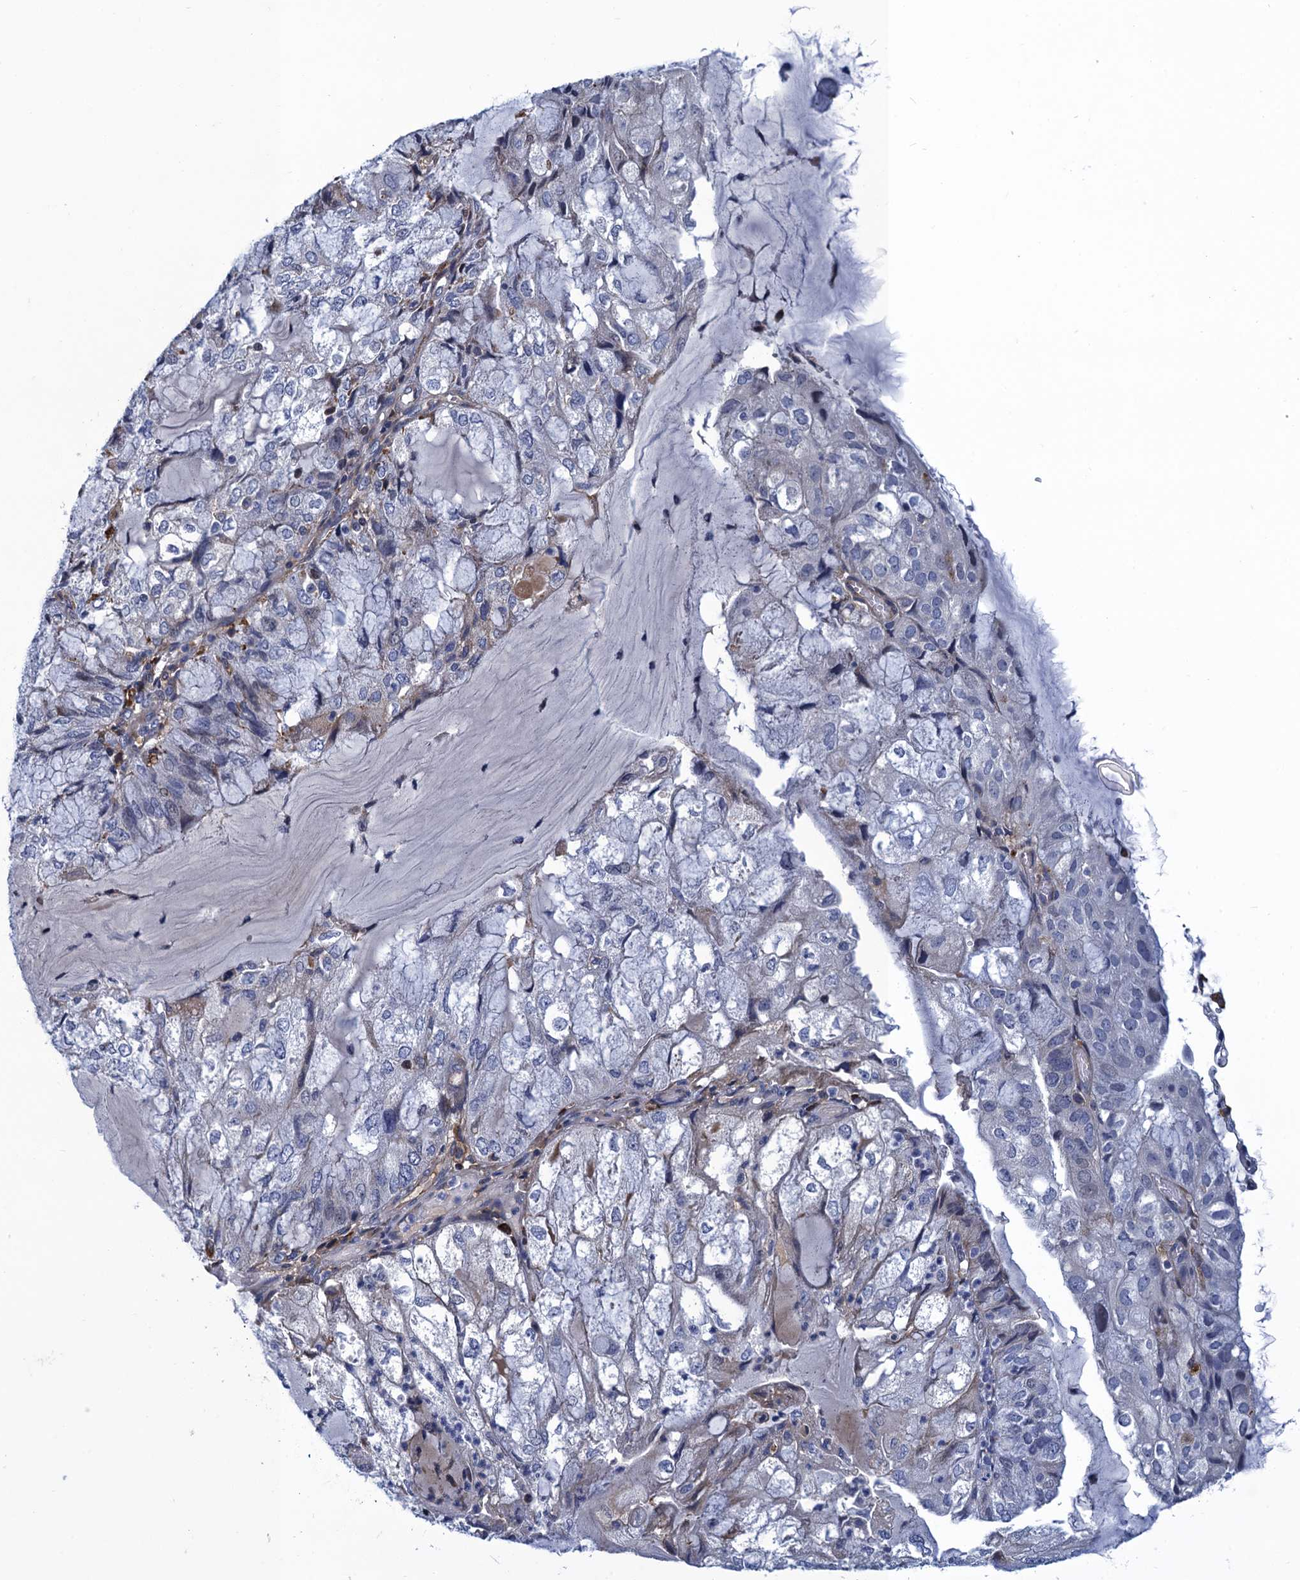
{"staining": {"intensity": "negative", "quantity": "none", "location": "none"}, "tissue": "endometrial cancer", "cell_type": "Tumor cells", "image_type": "cancer", "snomed": [{"axis": "morphology", "description": "Adenocarcinoma, NOS"}, {"axis": "topography", "description": "Endometrium"}], "caption": "Tumor cells show no significant staining in endometrial cancer.", "gene": "DNHD1", "patient": {"sex": "female", "age": 81}}